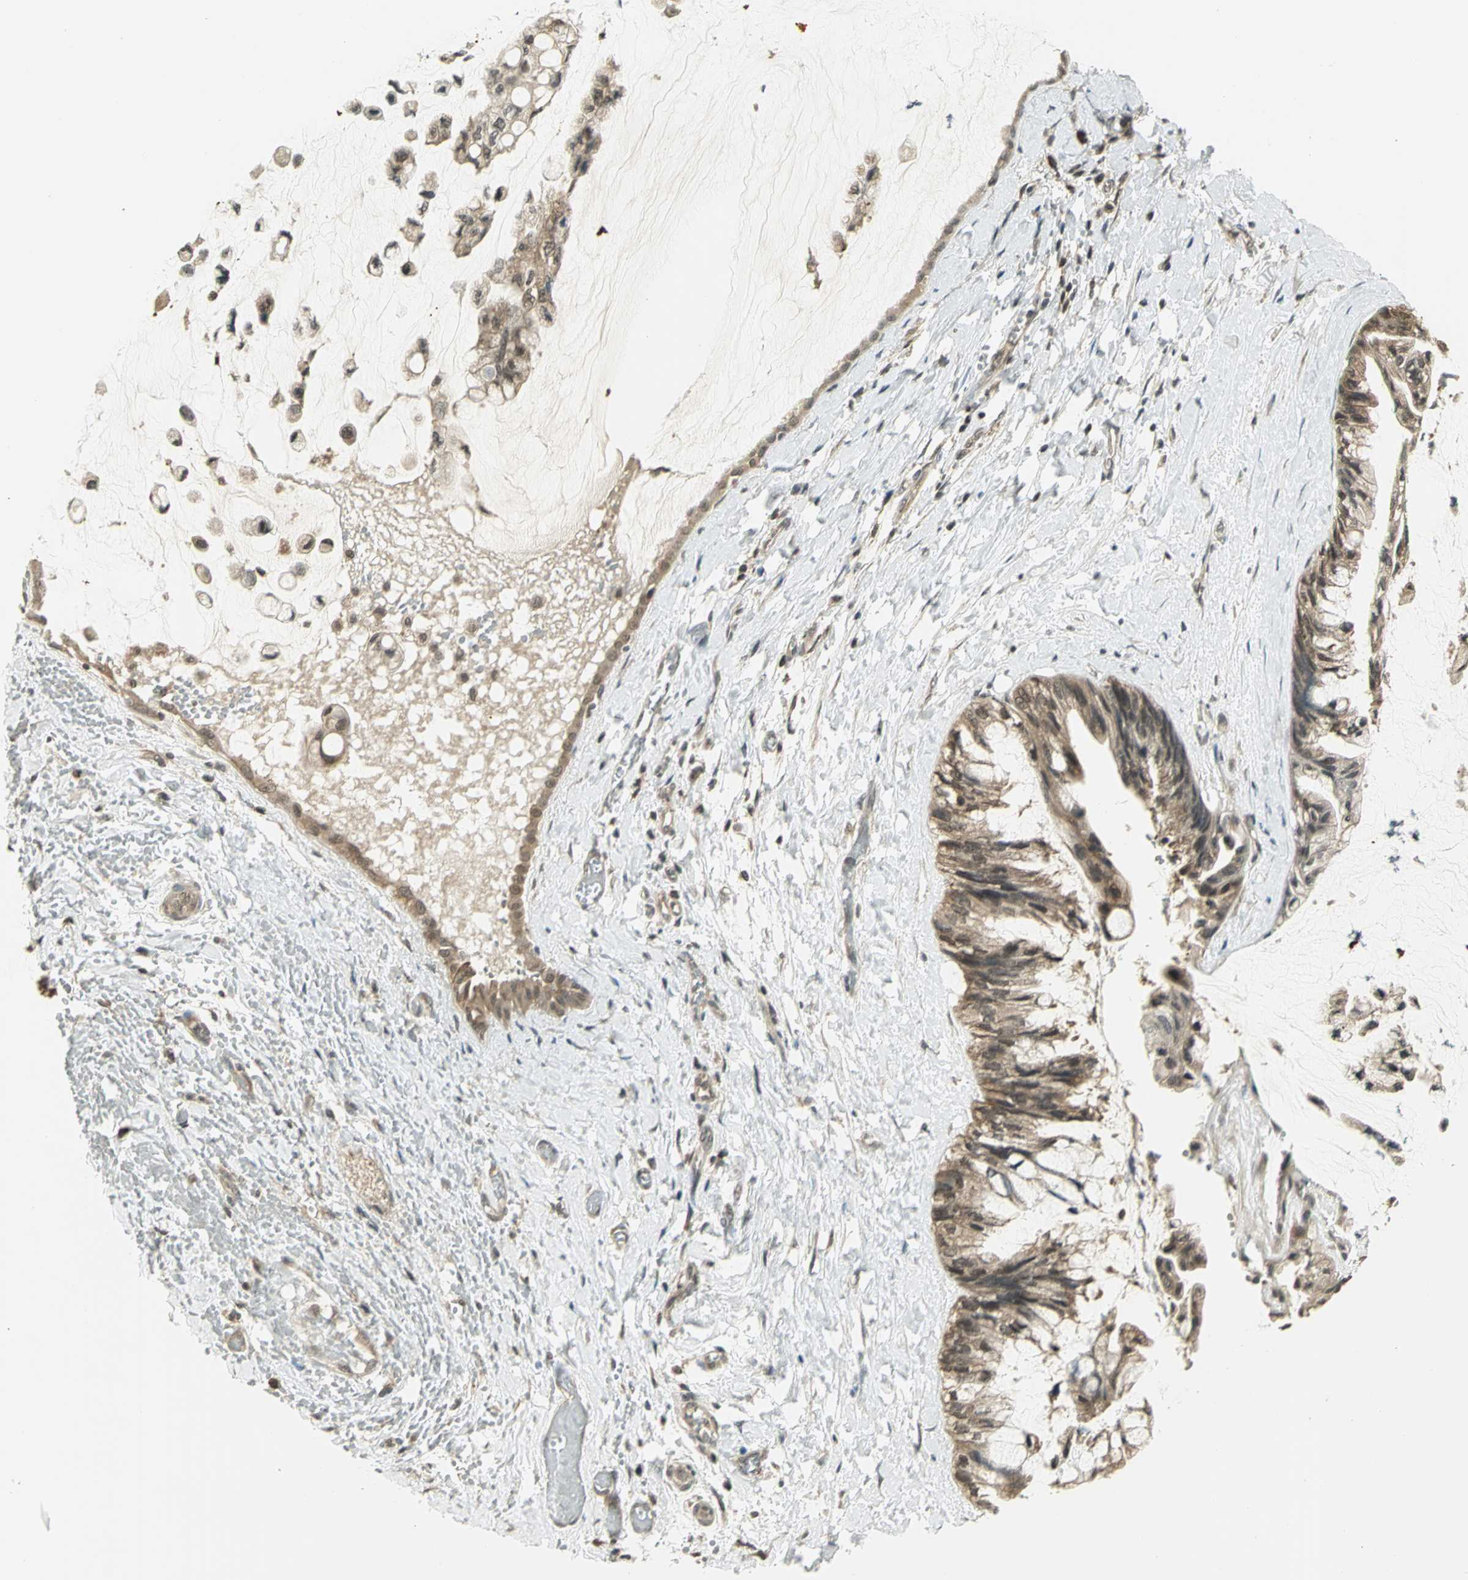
{"staining": {"intensity": "weak", "quantity": ">75%", "location": "cytoplasmic/membranous"}, "tissue": "ovarian cancer", "cell_type": "Tumor cells", "image_type": "cancer", "snomed": [{"axis": "morphology", "description": "Cystadenocarcinoma, mucinous, NOS"}, {"axis": "topography", "description": "Ovary"}], "caption": "Ovarian cancer (mucinous cystadenocarcinoma) stained with a brown dye exhibits weak cytoplasmic/membranous positive positivity in approximately >75% of tumor cells.", "gene": "CDC34", "patient": {"sex": "female", "age": 39}}